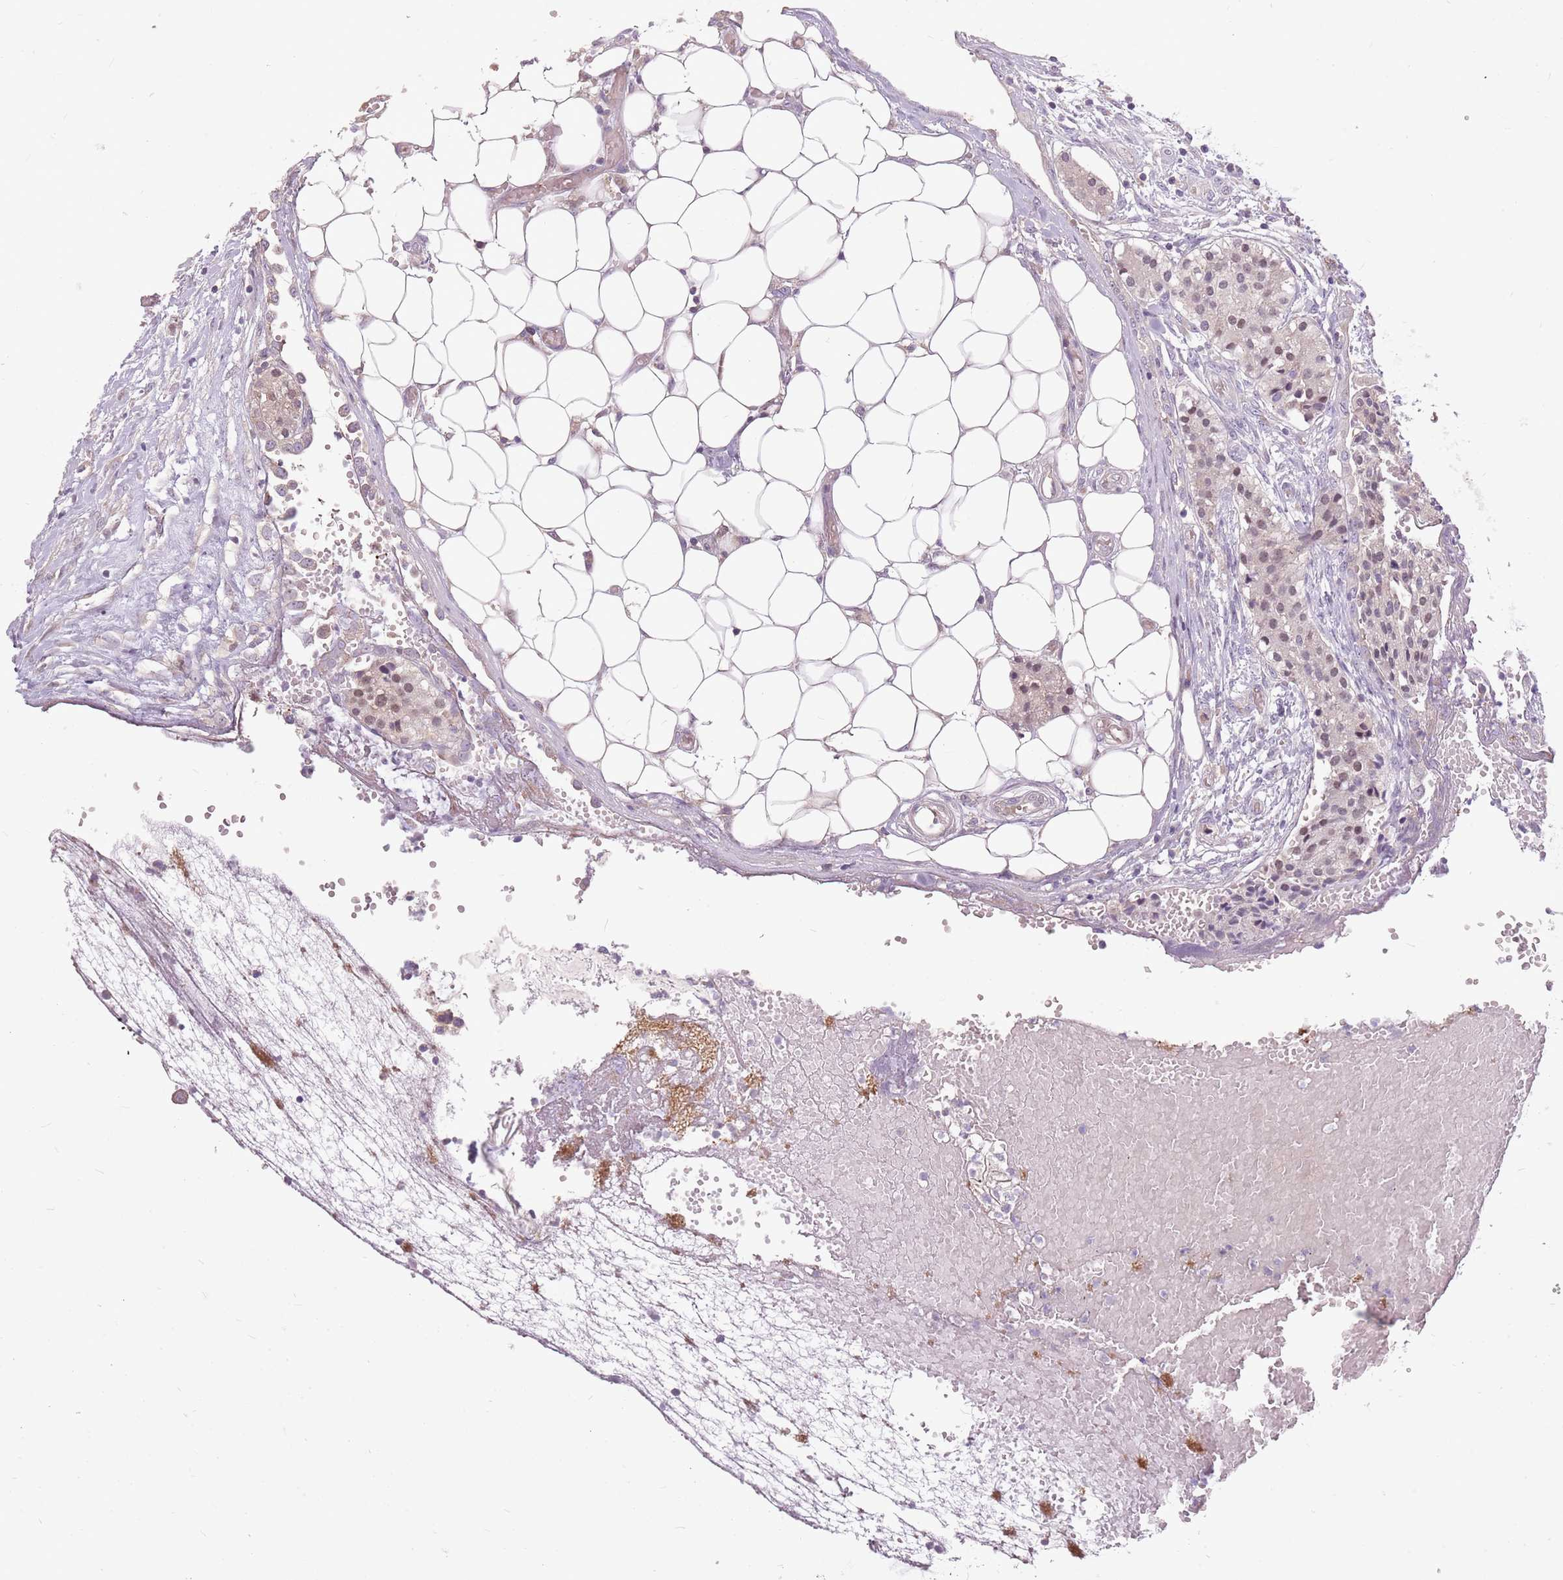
{"staining": {"intensity": "moderate", "quantity": ">75%", "location": "nuclear"}, "tissue": "carcinoid", "cell_type": "Tumor cells", "image_type": "cancer", "snomed": [{"axis": "morphology", "description": "Carcinoid, malignant, NOS"}, {"axis": "topography", "description": "Colon"}], "caption": "About >75% of tumor cells in malignant carcinoid show moderate nuclear protein expression as visualized by brown immunohistochemical staining.", "gene": "PPP1R27", "patient": {"sex": "female", "age": 52}}